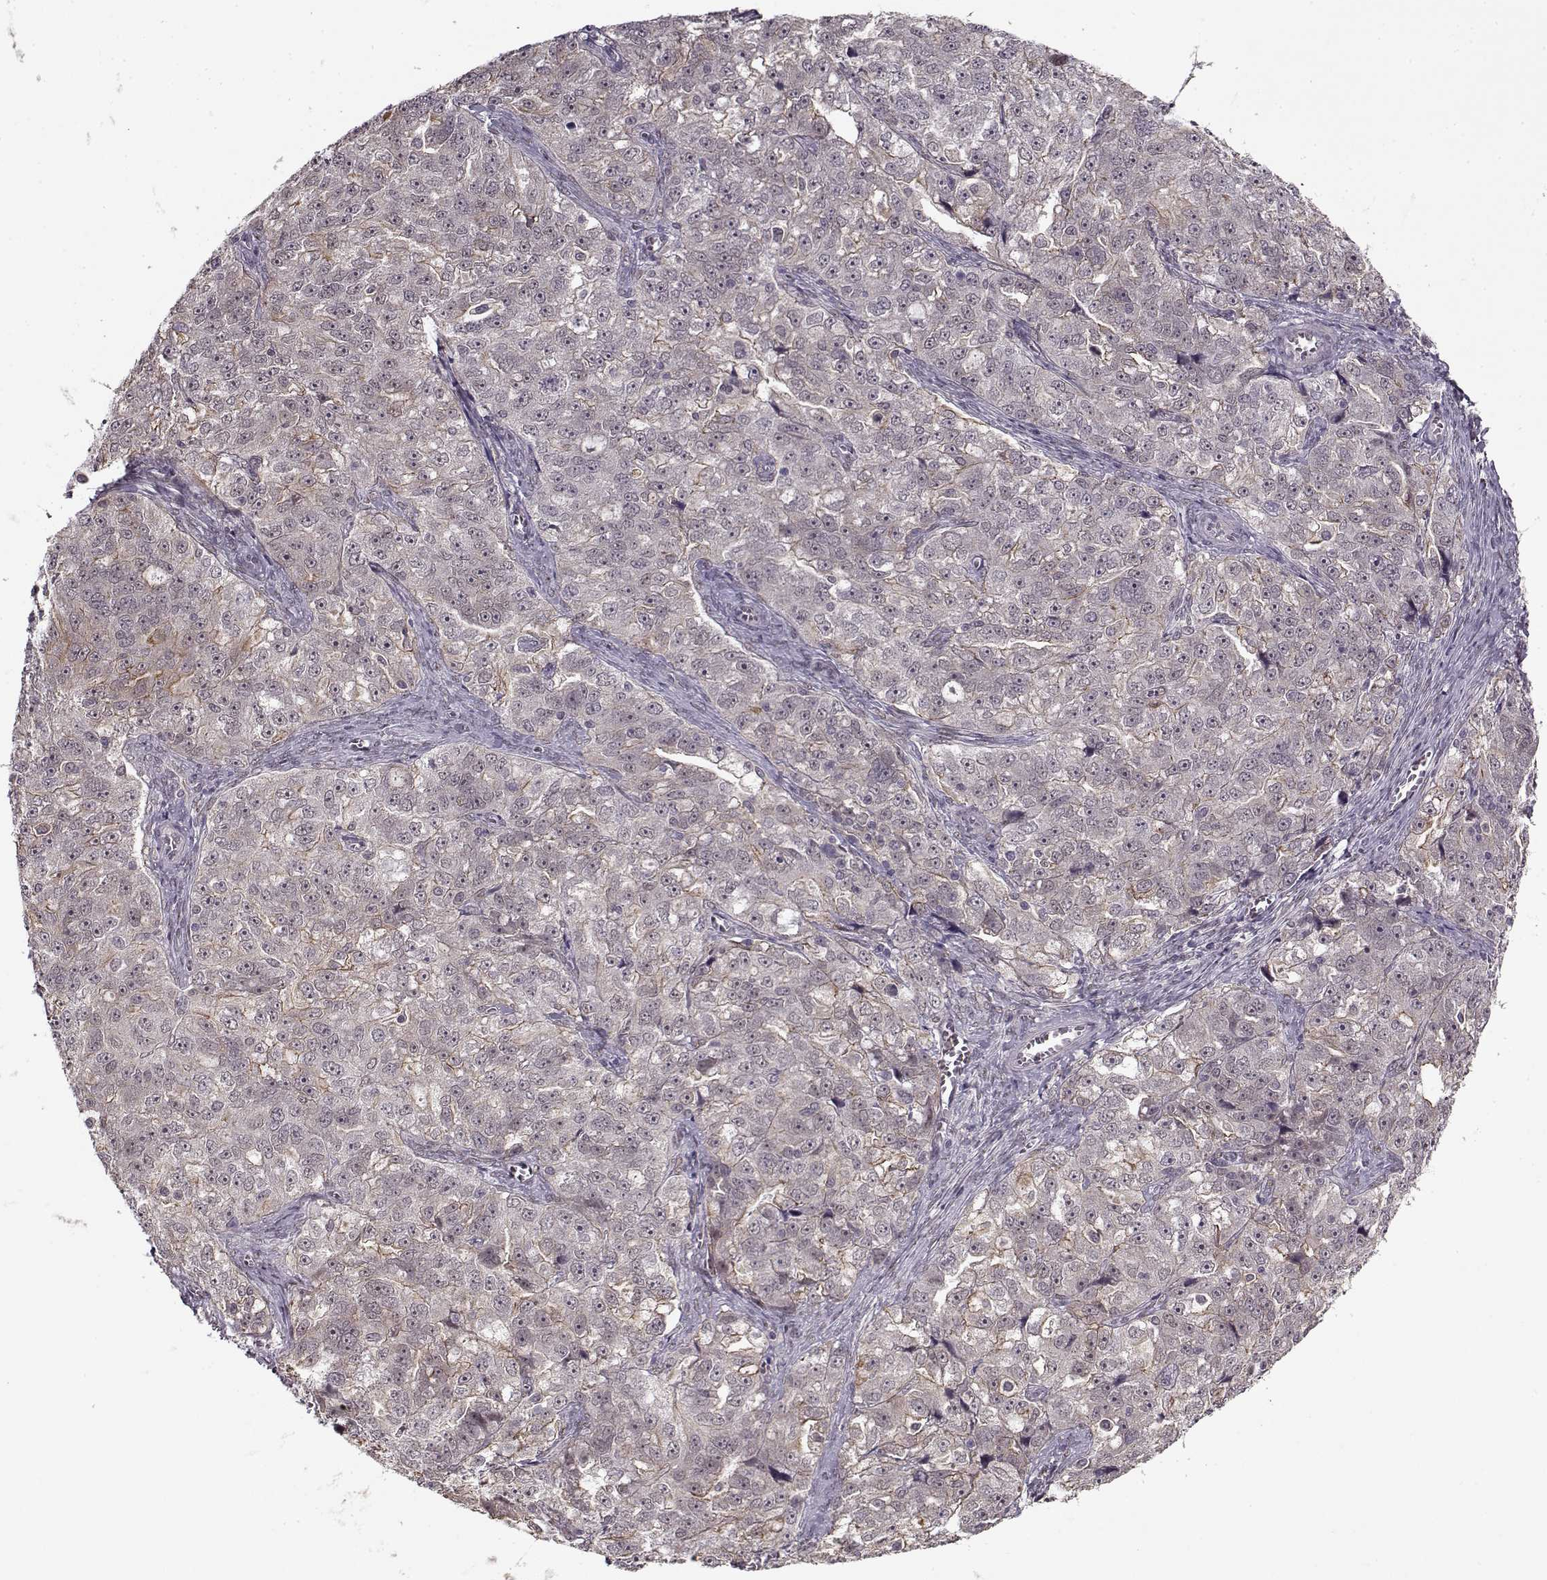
{"staining": {"intensity": "moderate", "quantity": "<25%", "location": "cytoplasmic/membranous"}, "tissue": "ovarian cancer", "cell_type": "Tumor cells", "image_type": "cancer", "snomed": [{"axis": "morphology", "description": "Cystadenocarcinoma, serous, NOS"}, {"axis": "topography", "description": "Ovary"}], "caption": "A micrograph of ovarian cancer (serous cystadenocarcinoma) stained for a protein reveals moderate cytoplasmic/membranous brown staining in tumor cells.", "gene": "DENND4B", "patient": {"sex": "female", "age": 51}}